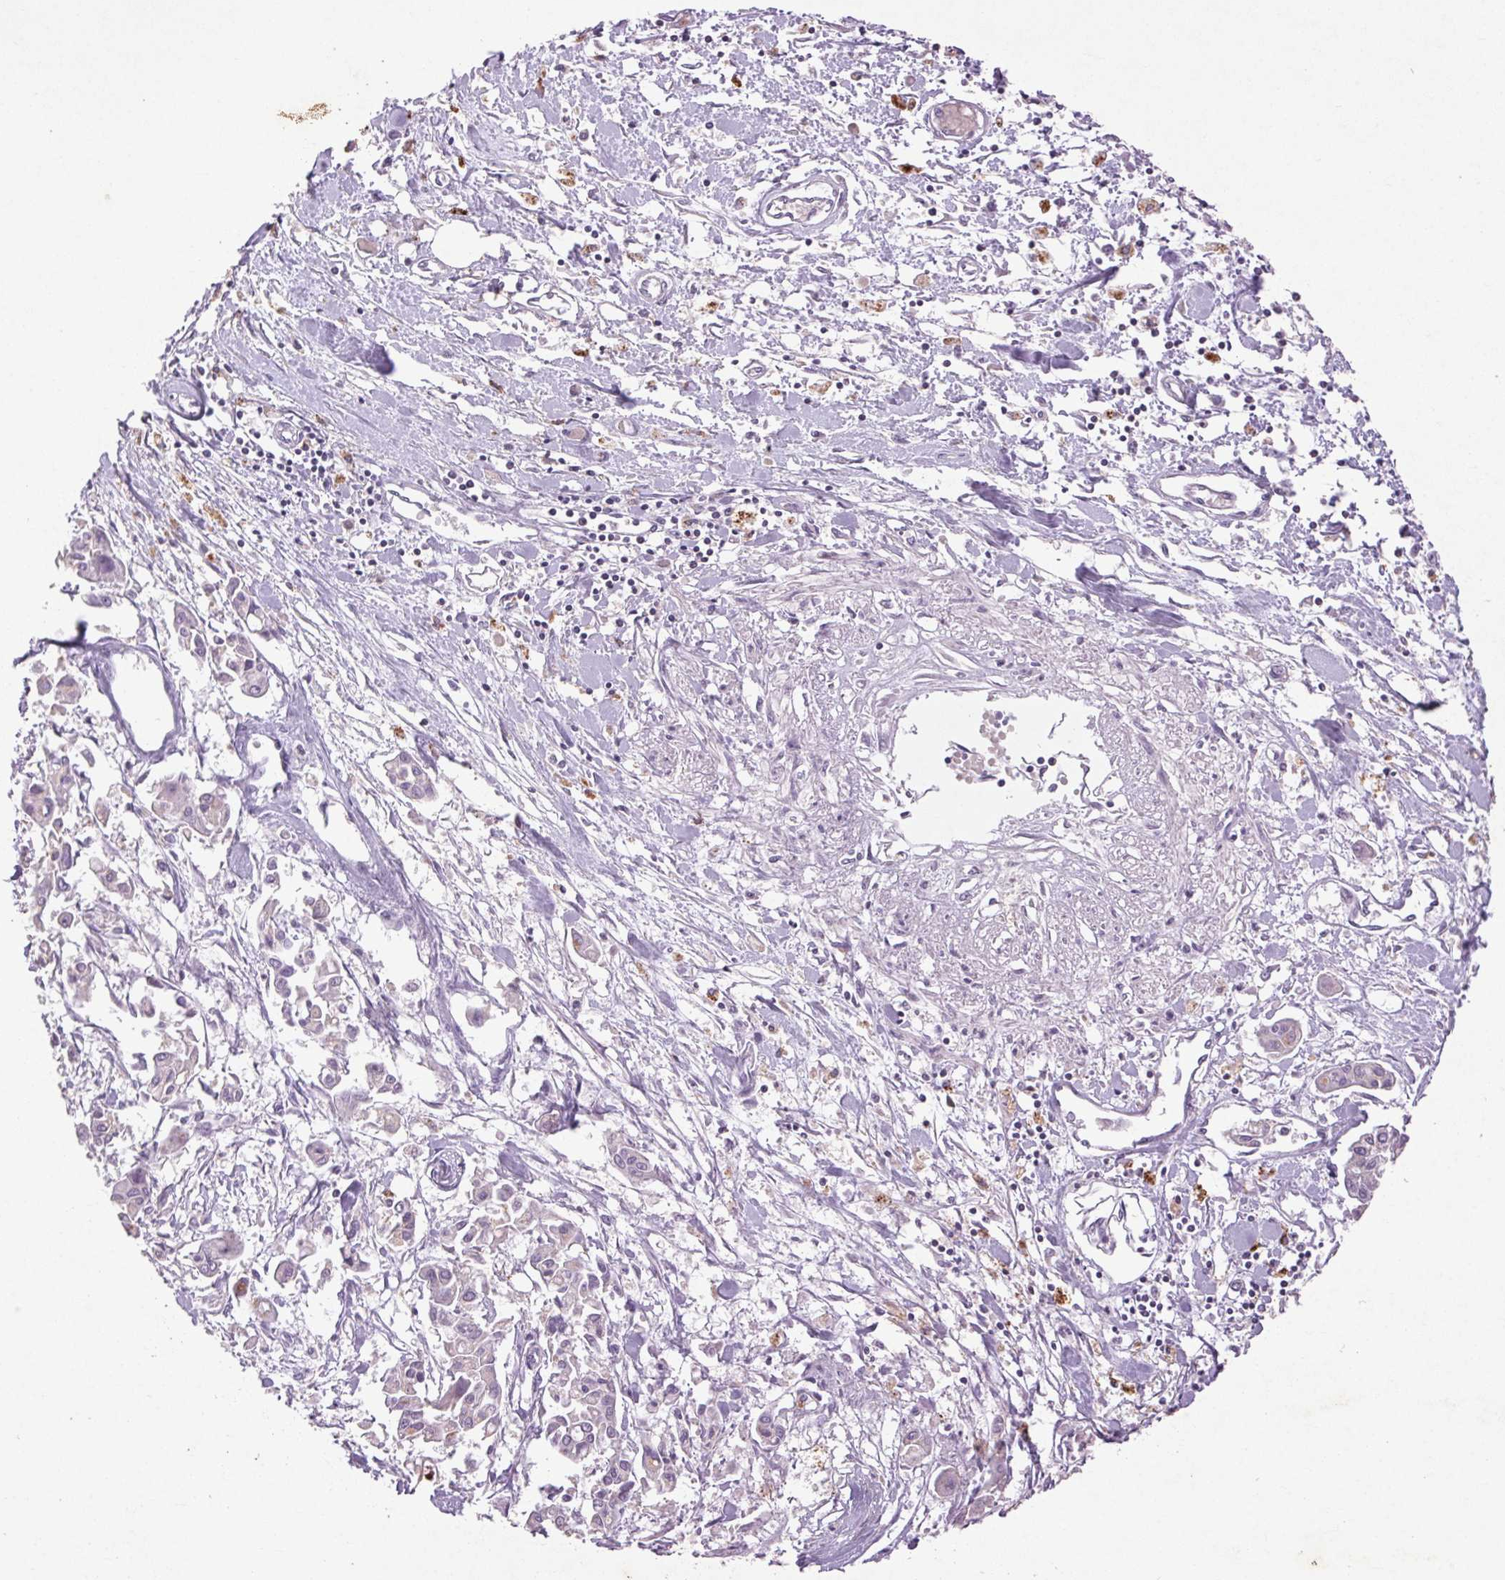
{"staining": {"intensity": "negative", "quantity": "none", "location": "none"}, "tissue": "pancreatic cancer", "cell_type": "Tumor cells", "image_type": "cancer", "snomed": [{"axis": "morphology", "description": "Adenocarcinoma, NOS"}, {"axis": "topography", "description": "Pancreas"}], "caption": "Adenocarcinoma (pancreatic) stained for a protein using immunohistochemistry displays no positivity tumor cells.", "gene": "FNDC7", "patient": {"sex": "male", "age": 61}}